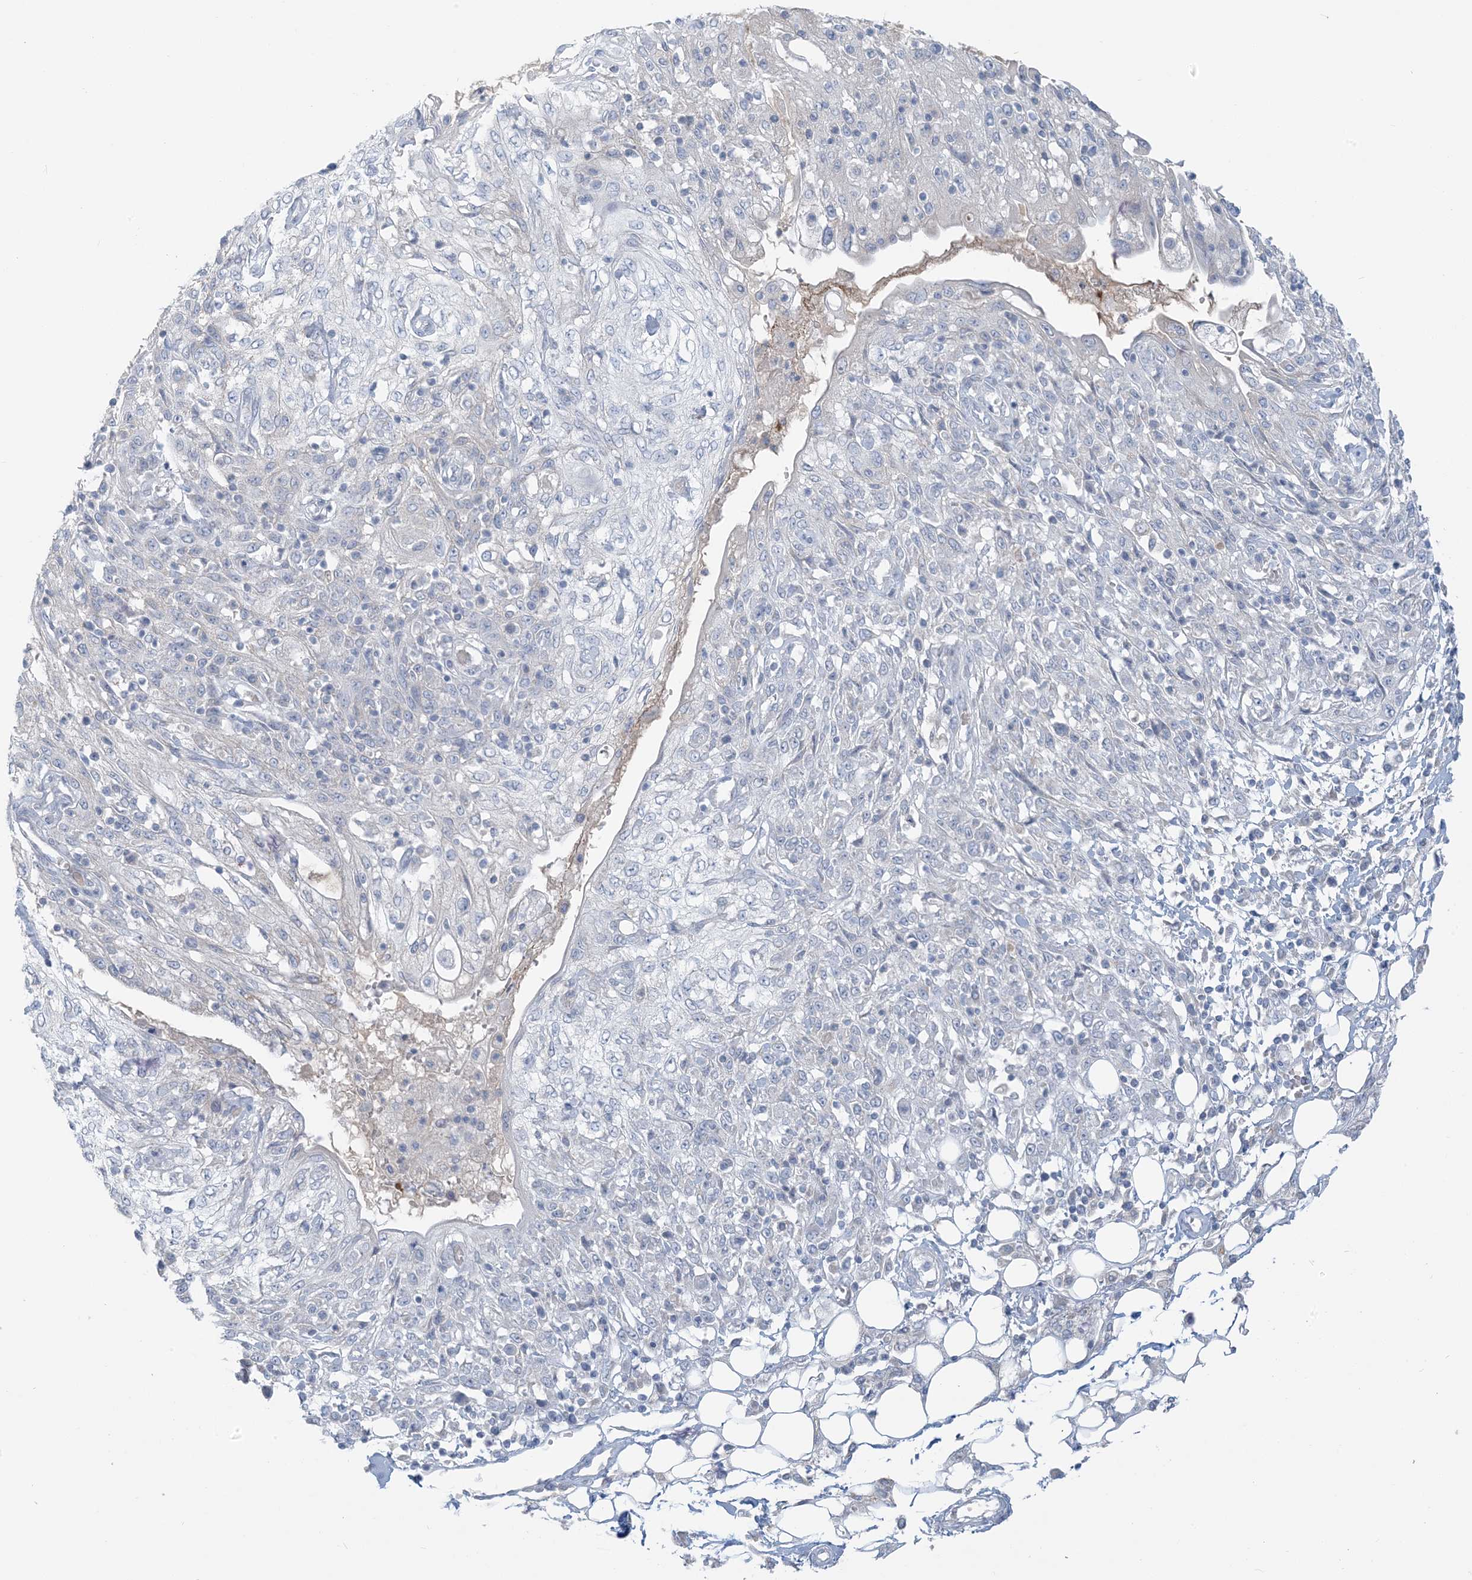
{"staining": {"intensity": "negative", "quantity": "none", "location": "none"}, "tissue": "skin cancer", "cell_type": "Tumor cells", "image_type": "cancer", "snomed": [{"axis": "morphology", "description": "Squamous cell carcinoma, NOS"}, {"axis": "morphology", "description": "Squamous cell carcinoma, metastatic, NOS"}, {"axis": "topography", "description": "Skin"}, {"axis": "topography", "description": "Lymph node"}], "caption": "Immunohistochemical staining of skin cancer (squamous cell carcinoma) displays no significant staining in tumor cells.", "gene": "SCML1", "patient": {"sex": "male", "age": 75}}